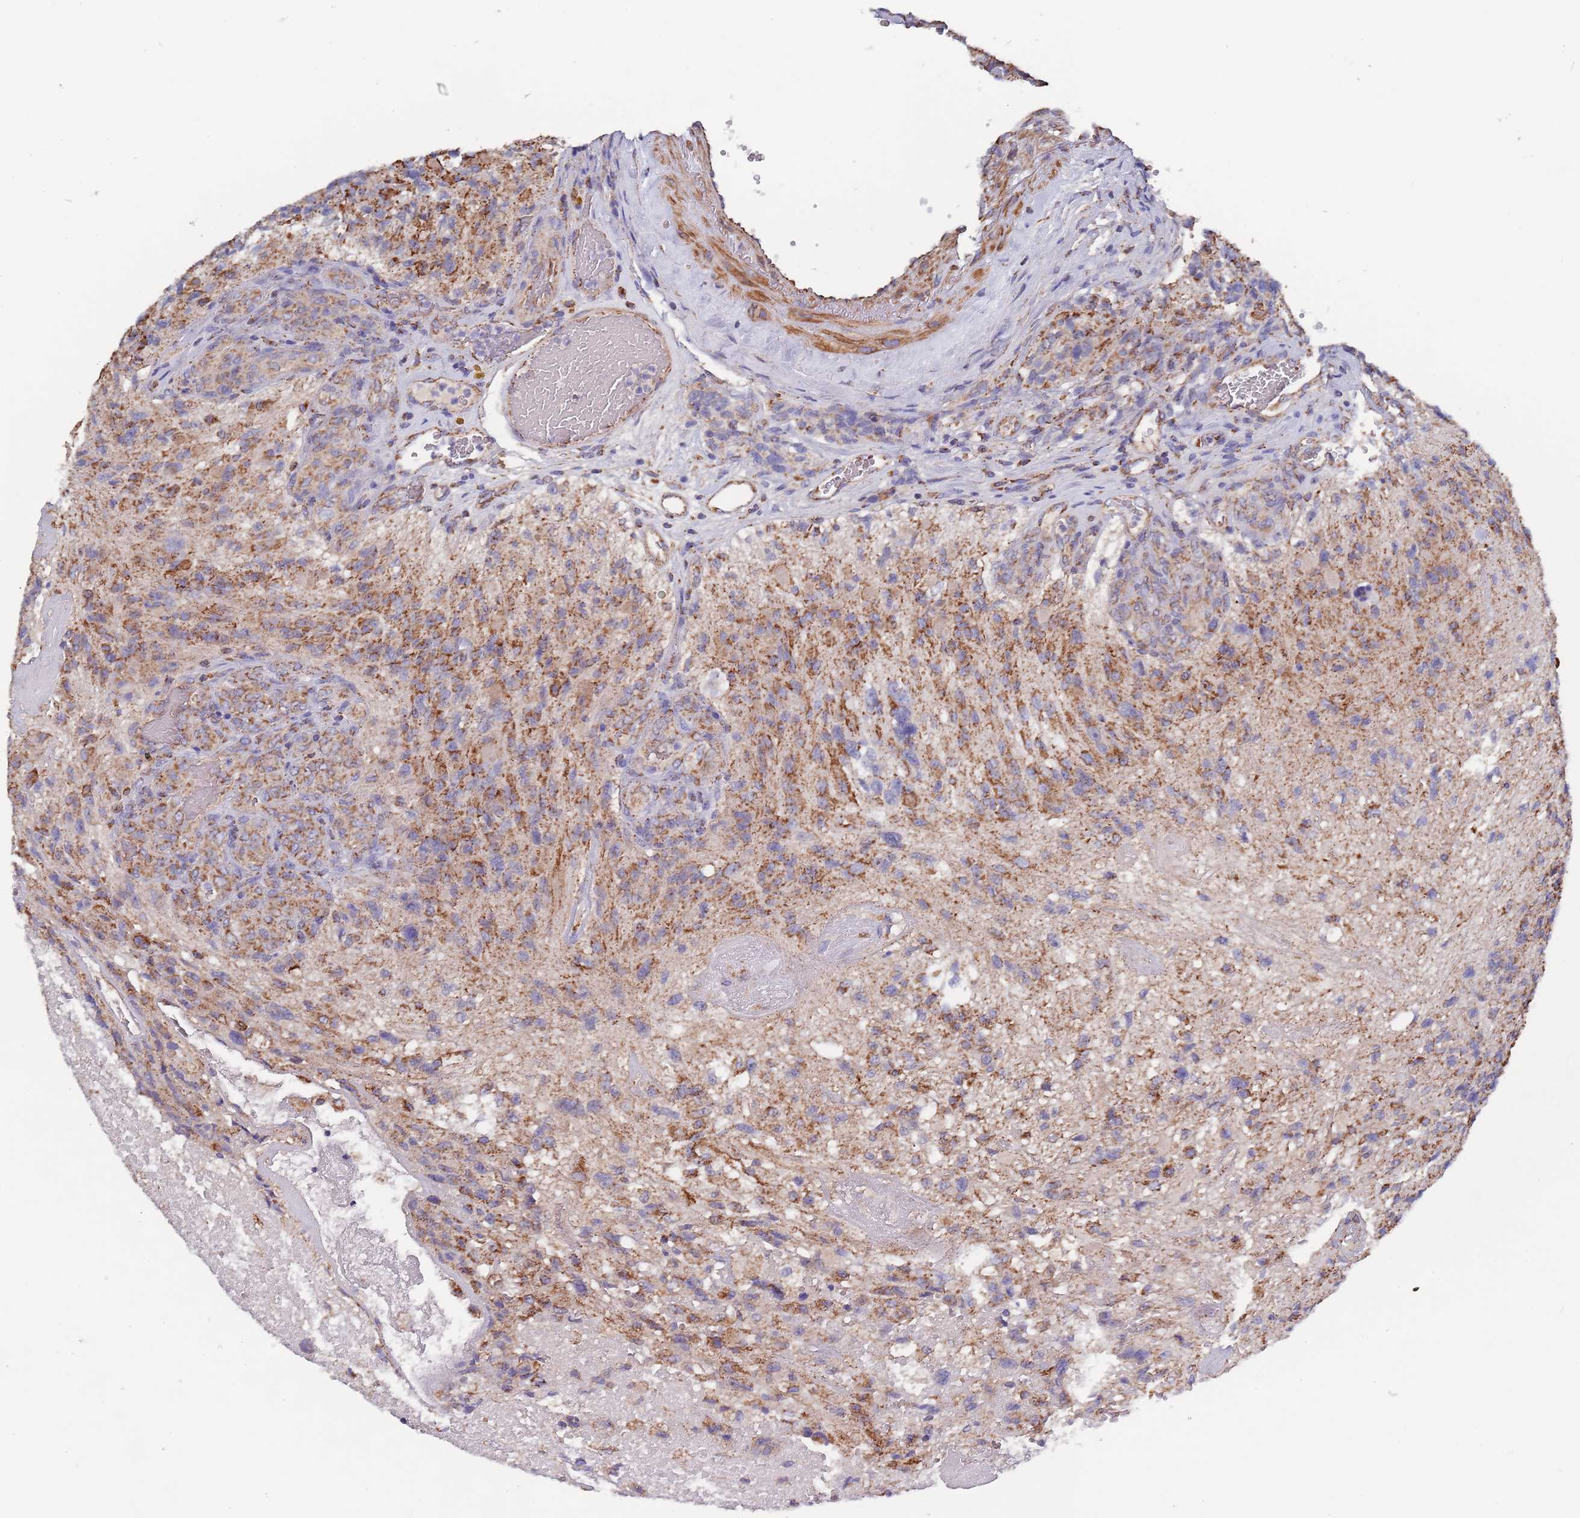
{"staining": {"intensity": "strong", "quantity": "25%-75%", "location": "cytoplasmic/membranous"}, "tissue": "glioma", "cell_type": "Tumor cells", "image_type": "cancer", "snomed": [{"axis": "morphology", "description": "Glioma, malignant, High grade"}, {"axis": "topography", "description": "Brain"}], "caption": "An image of human malignant high-grade glioma stained for a protein exhibits strong cytoplasmic/membranous brown staining in tumor cells.", "gene": "PGP", "patient": {"sex": "male", "age": 76}}